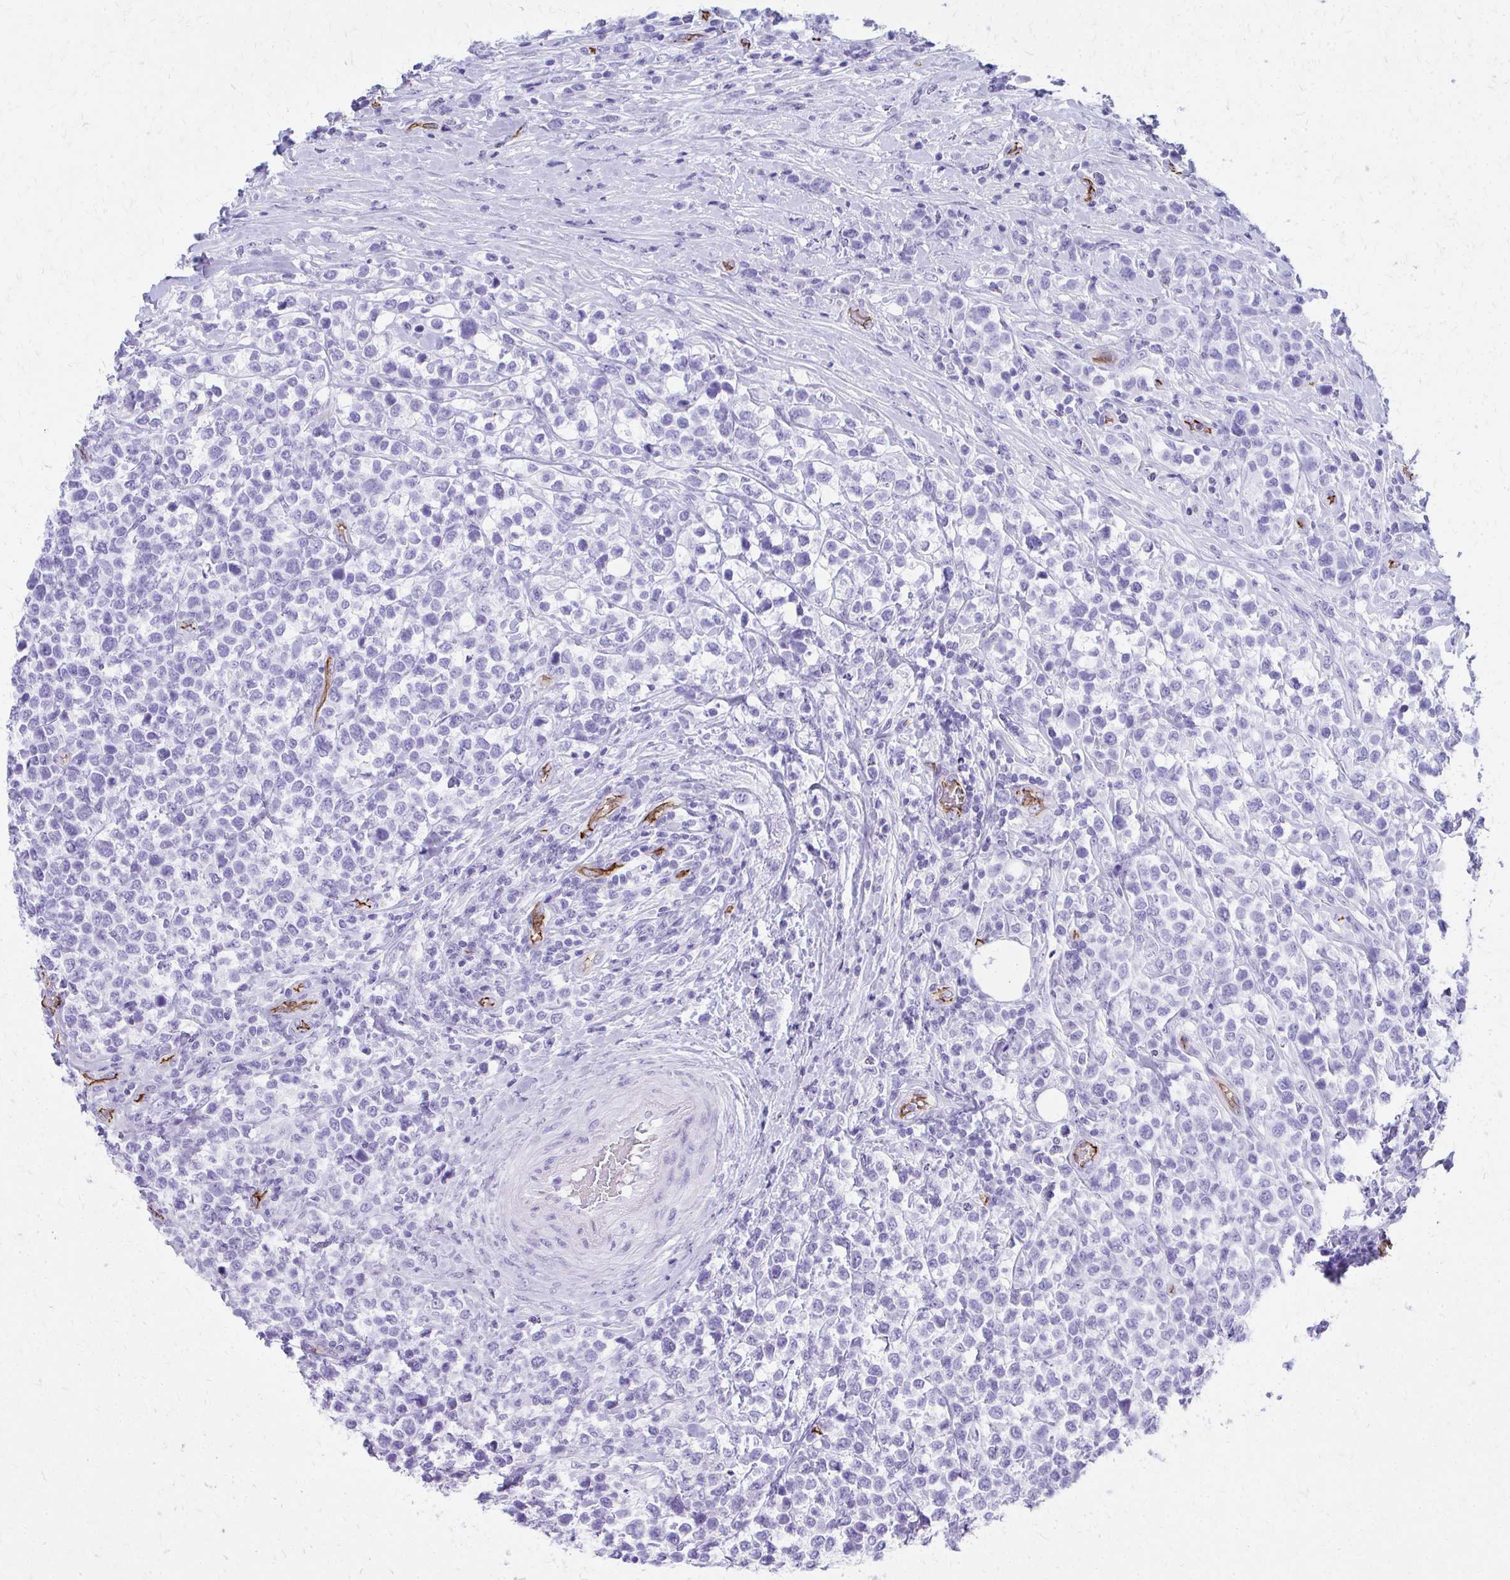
{"staining": {"intensity": "negative", "quantity": "none", "location": "none"}, "tissue": "lymphoma", "cell_type": "Tumor cells", "image_type": "cancer", "snomed": [{"axis": "morphology", "description": "Malignant lymphoma, non-Hodgkin's type, High grade"}, {"axis": "topography", "description": "Soft tissue"}], "caption": "High power microscopy photomicrograph of an IHC histopathology image of lymphoma, revealing no significant staining in tumor cells.", "gene": "TPSG1", "patient": {"sex": "female", "age": 56}}